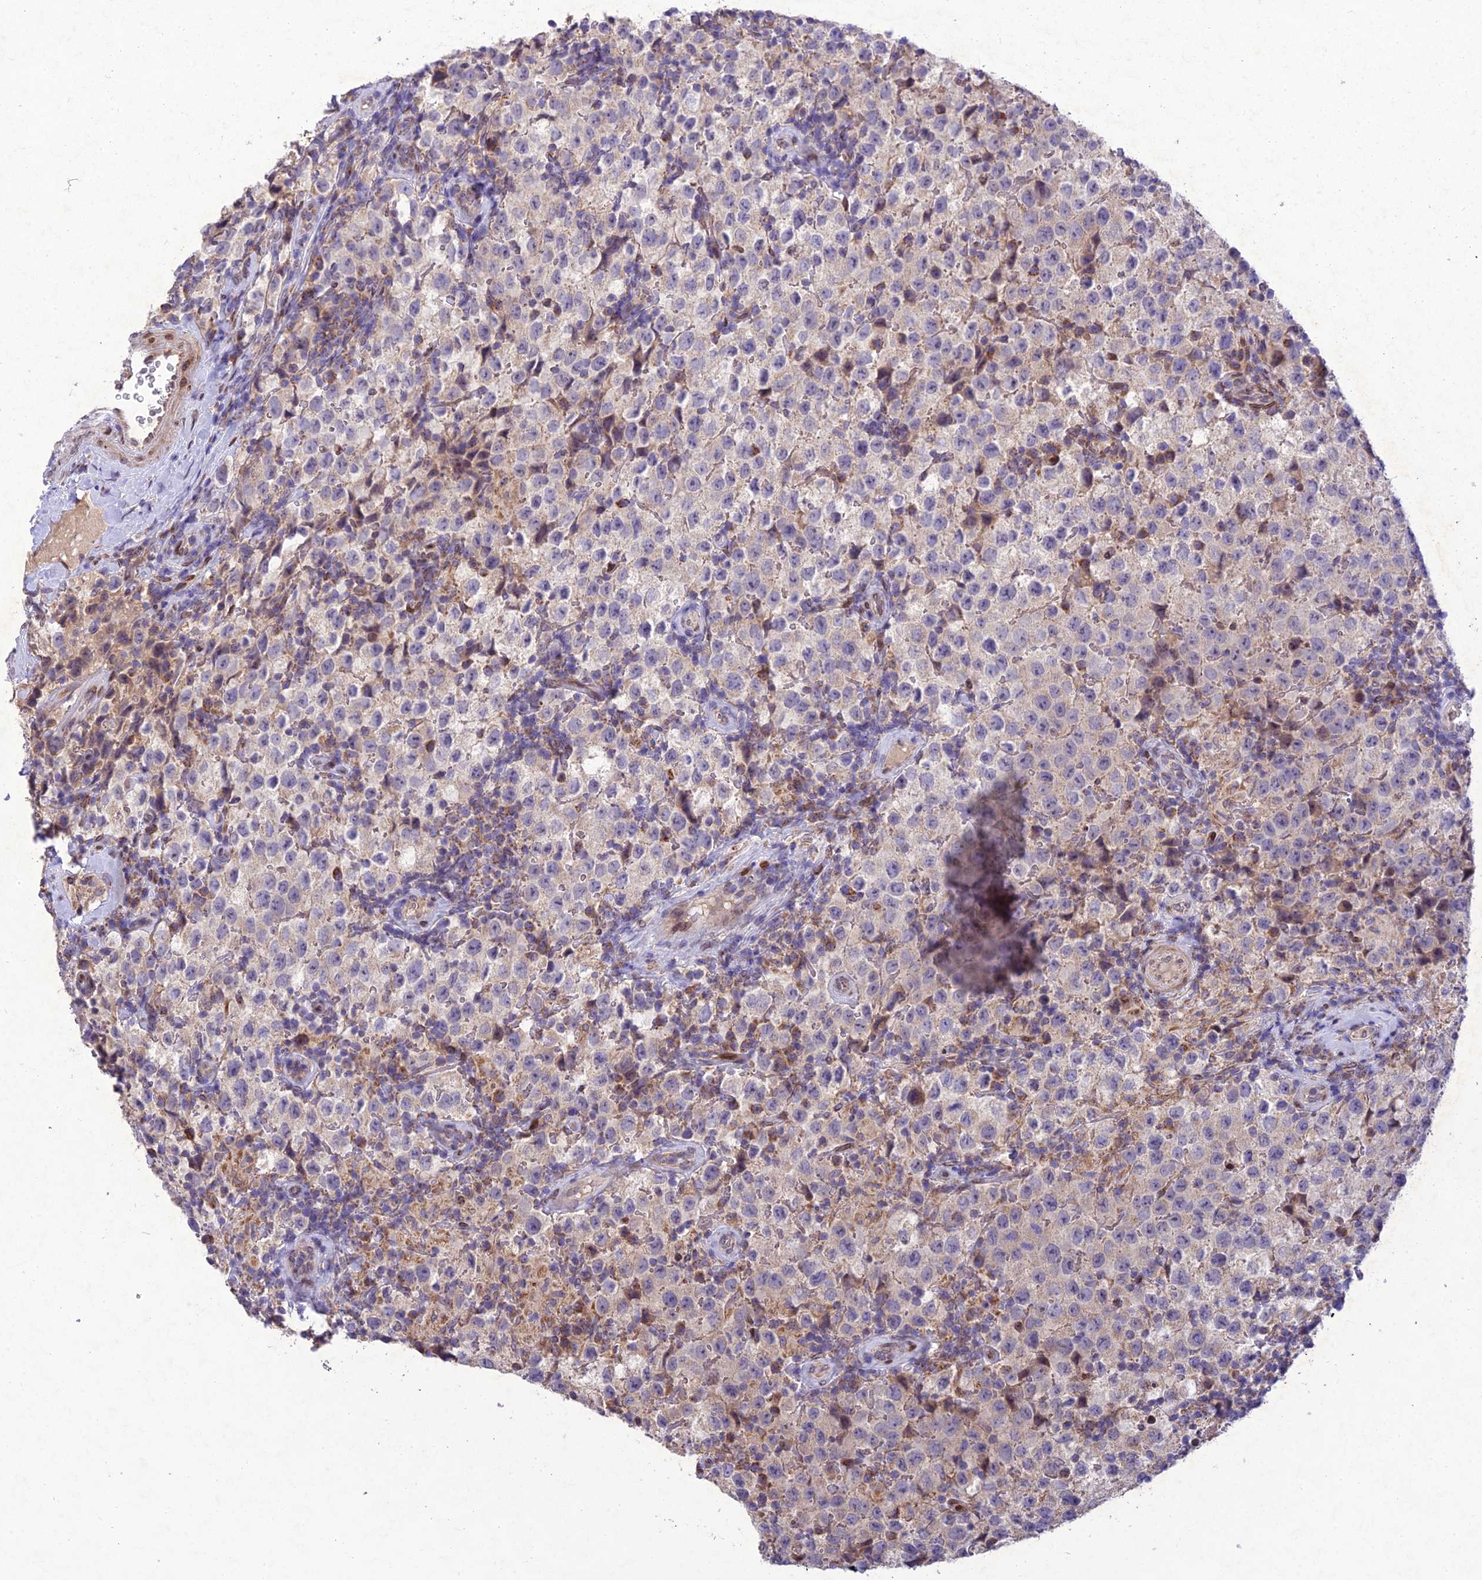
{"staining": {"intensity": "negative", "quantity": "none", "location": "none"}, "tissue": "testis cancer", "cell_type": "Tumor cells", "image_type": "cancer", "snomed": [{"axis": "morphology", "description": "Seminoma, NOS"}, {"axis": "morphology", "description": "Carcinoma, Embryonal, NOS"}, {"axis": "topography", "description": "Testis"}], "caption": "This photomicrograph is of seminoma (testis) stained with immunohistochemistry (IHC) to label a protein in brown with the nuclei are counter-stained blue. There is no staining in tumor cells. (Brightfield microscopy of DAB (3,3'-diaminobenzidine) immunohistochemistry at high magnification).", "gene": "MGAT2", "patient": {"sex": "male", "age": 41}}